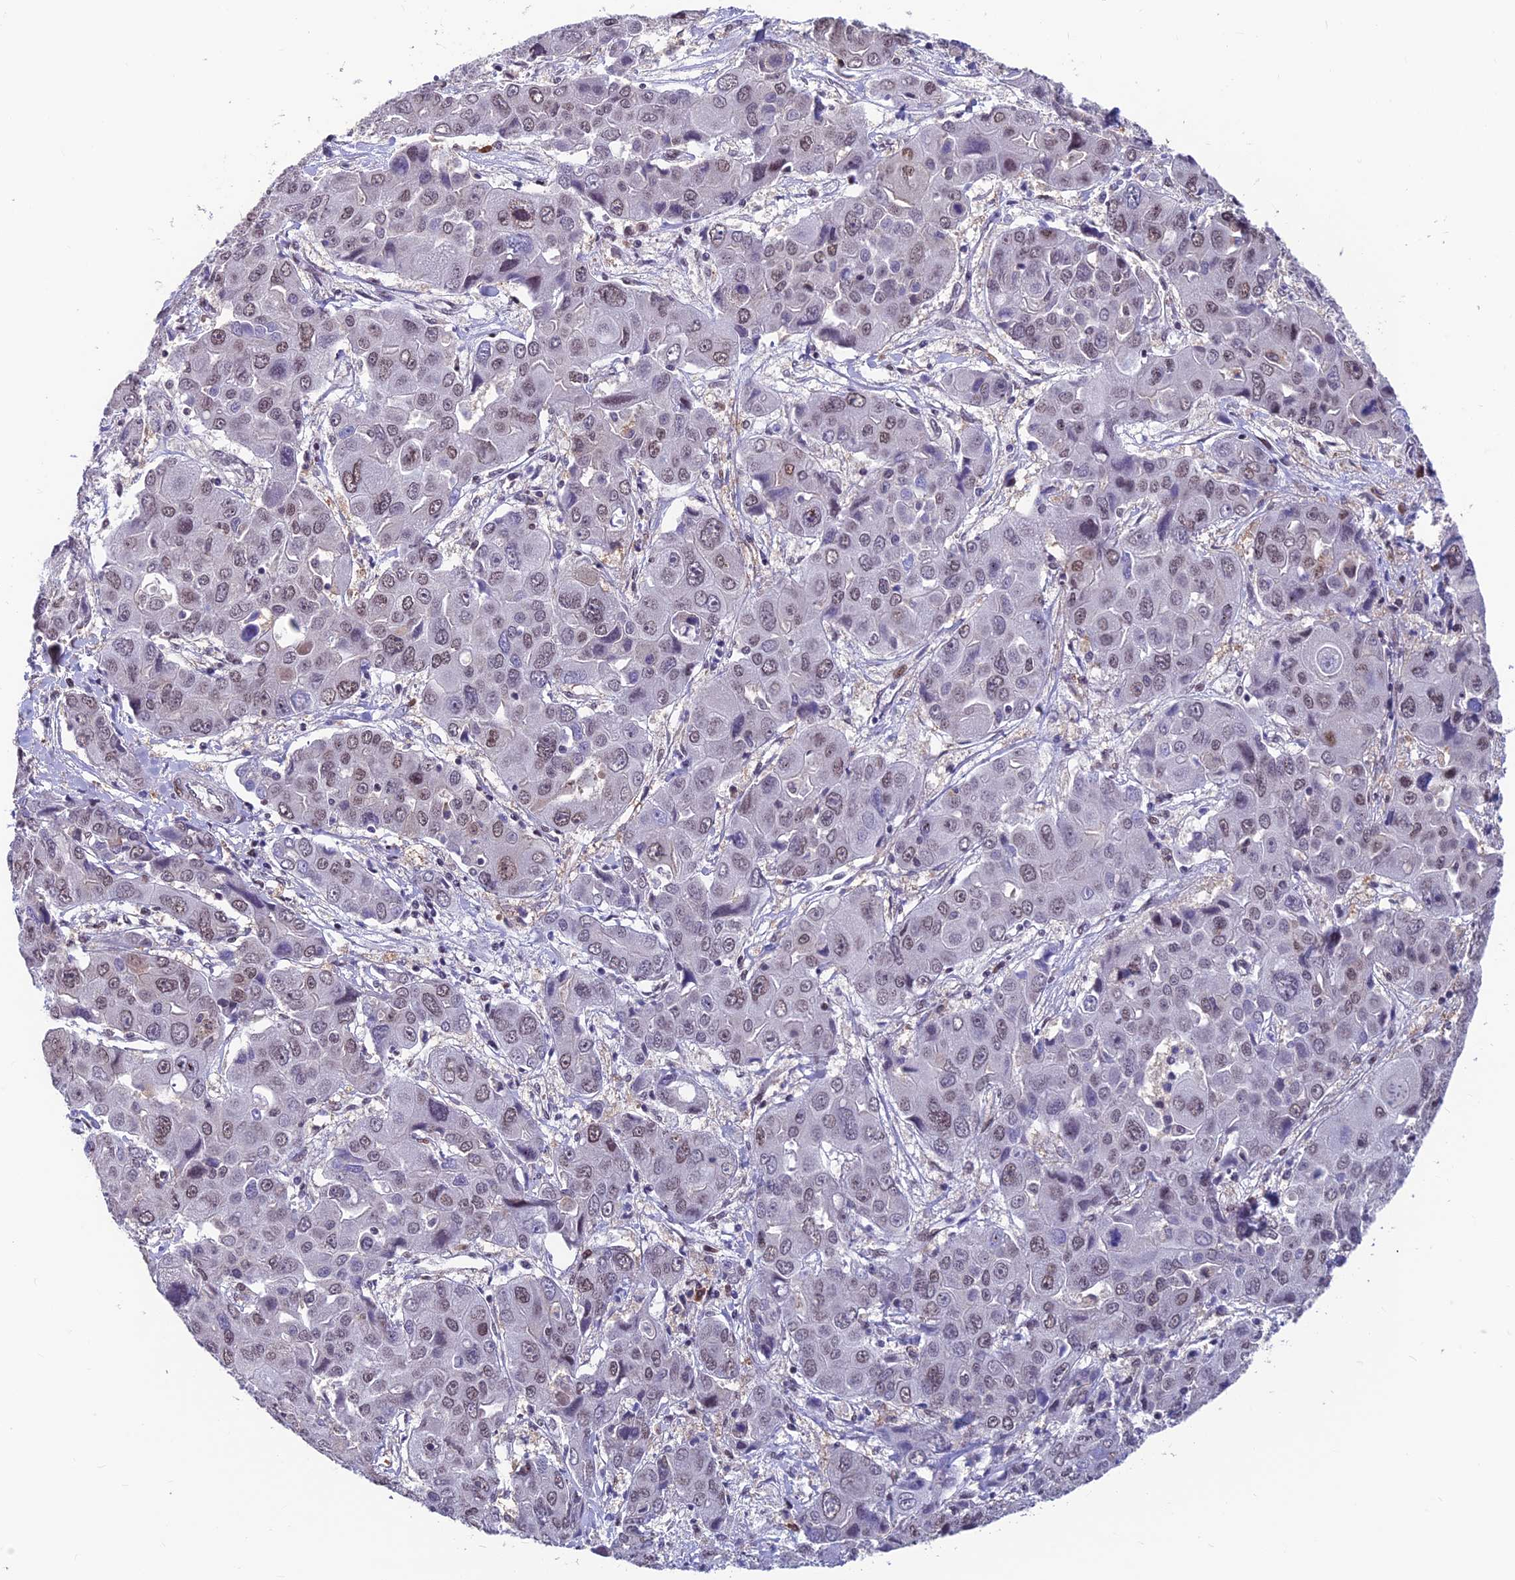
{"staining": {"intensity": "weak", "quantity": "<25%", "location": "nuclear"}, "tissue": "liver cancer", "cell_type": "Tumor cells", "image_type": "cancer", "snomed": [{"axis": "morphology", "description": "Cholangiocarcinoma"}, {"axis": "topography", "description": "Liver"}], "caption": "This is a micrograph of immunohistochemistry (IHC) staining of cholangiocarcinoma (liver), which shows no staining in tumor cells.", "gene": "KIAA1191", "patient": {"sex": "male", "age": 67}}